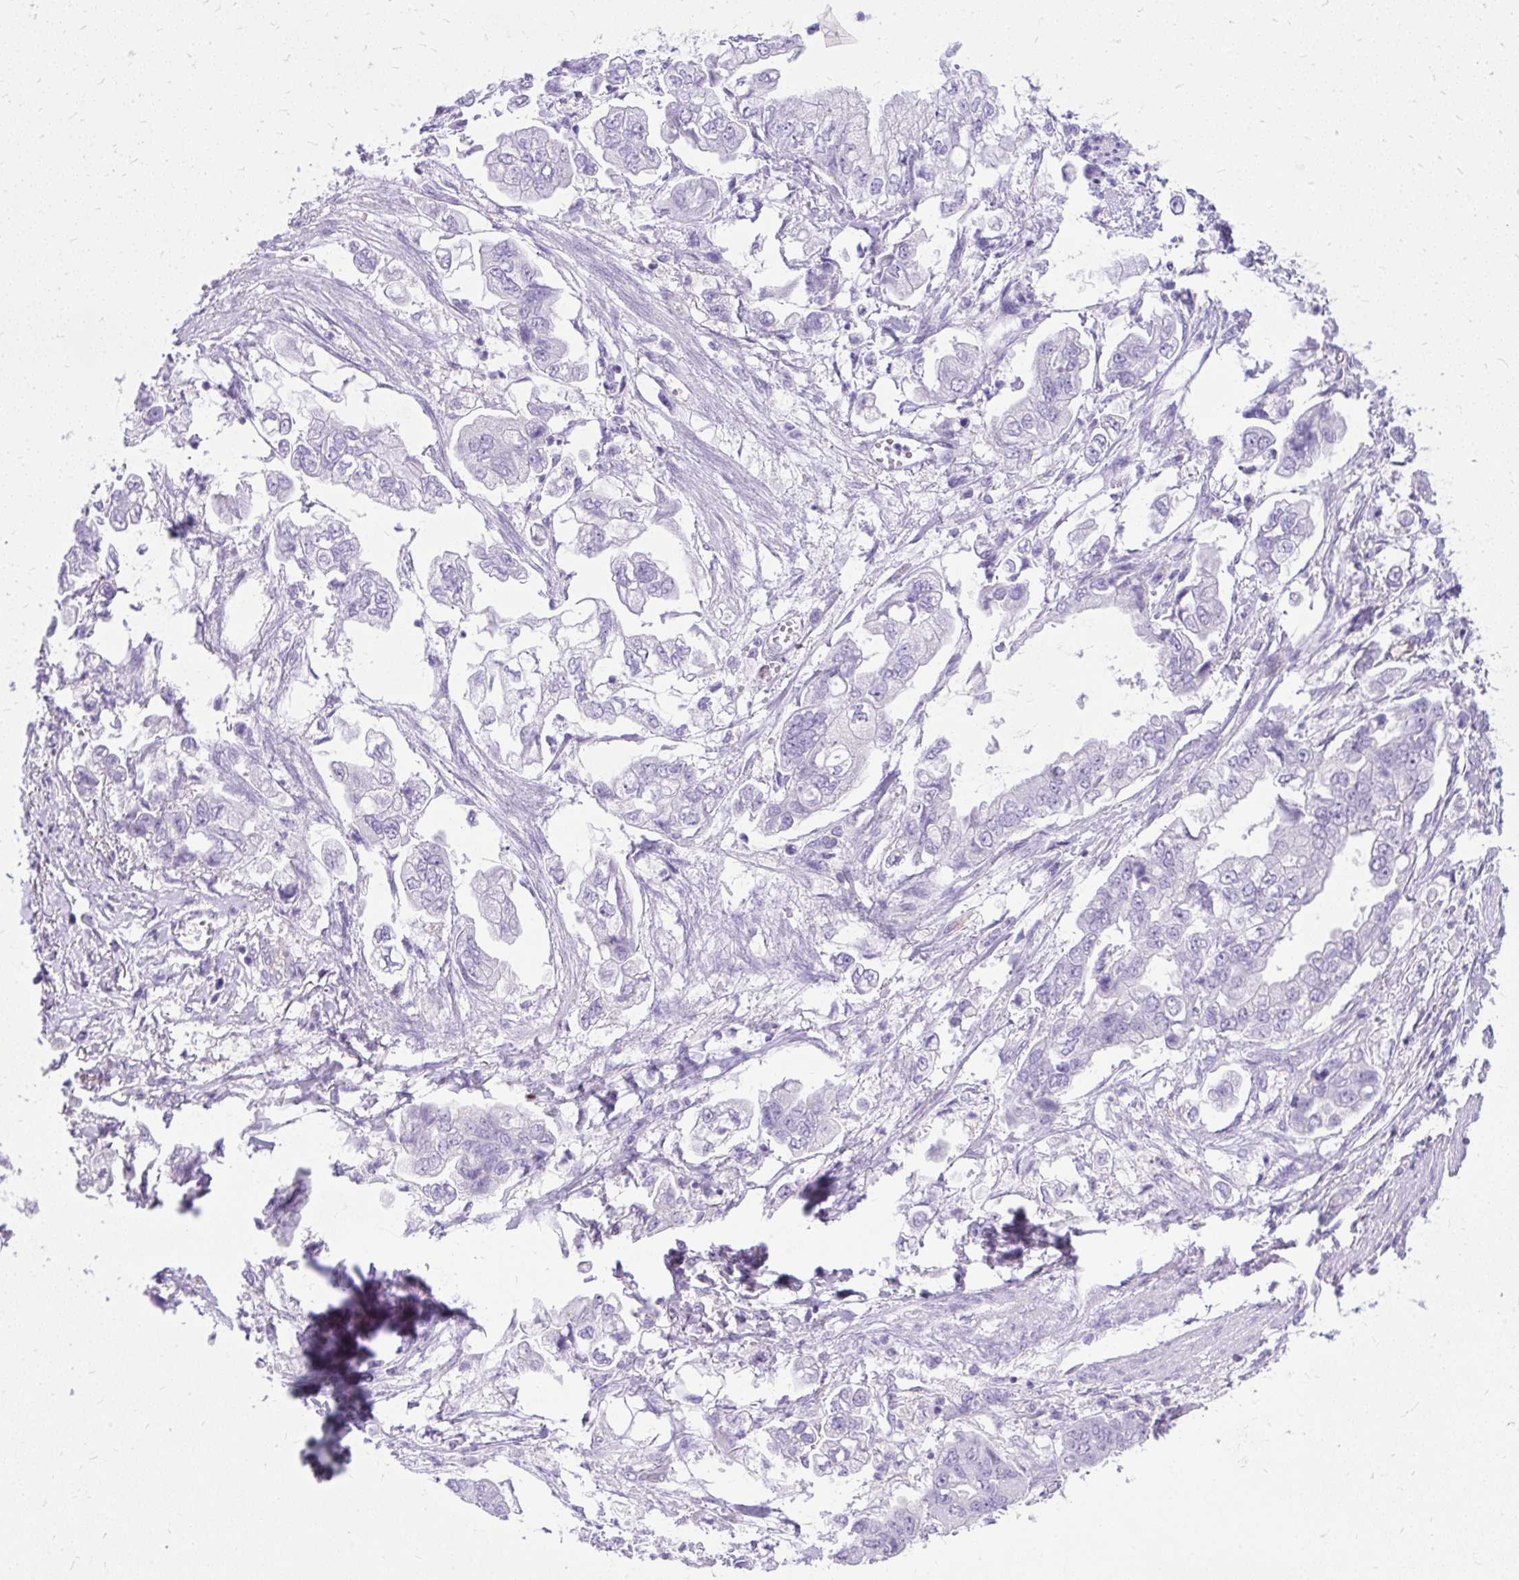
{"staining": {"intensity": "negative", "quantity": "none", "location": "none"}, "tissue": "stomach cancer", "cell_type": "Tumor cells", "image_type": "cancer", "snomed": [{"axis": "morphology", "description": "Adenocarcinoma, NOS"}, {"axis": "topography", "description": "Stomach"}], "caption": "This is an immunohistochemistry (IHC) image of adenocarcinoma (stomach). There is no expression in tumor cells.", "gene": "GPRIN3", "patient": {"sex": "male", "age": 62}}